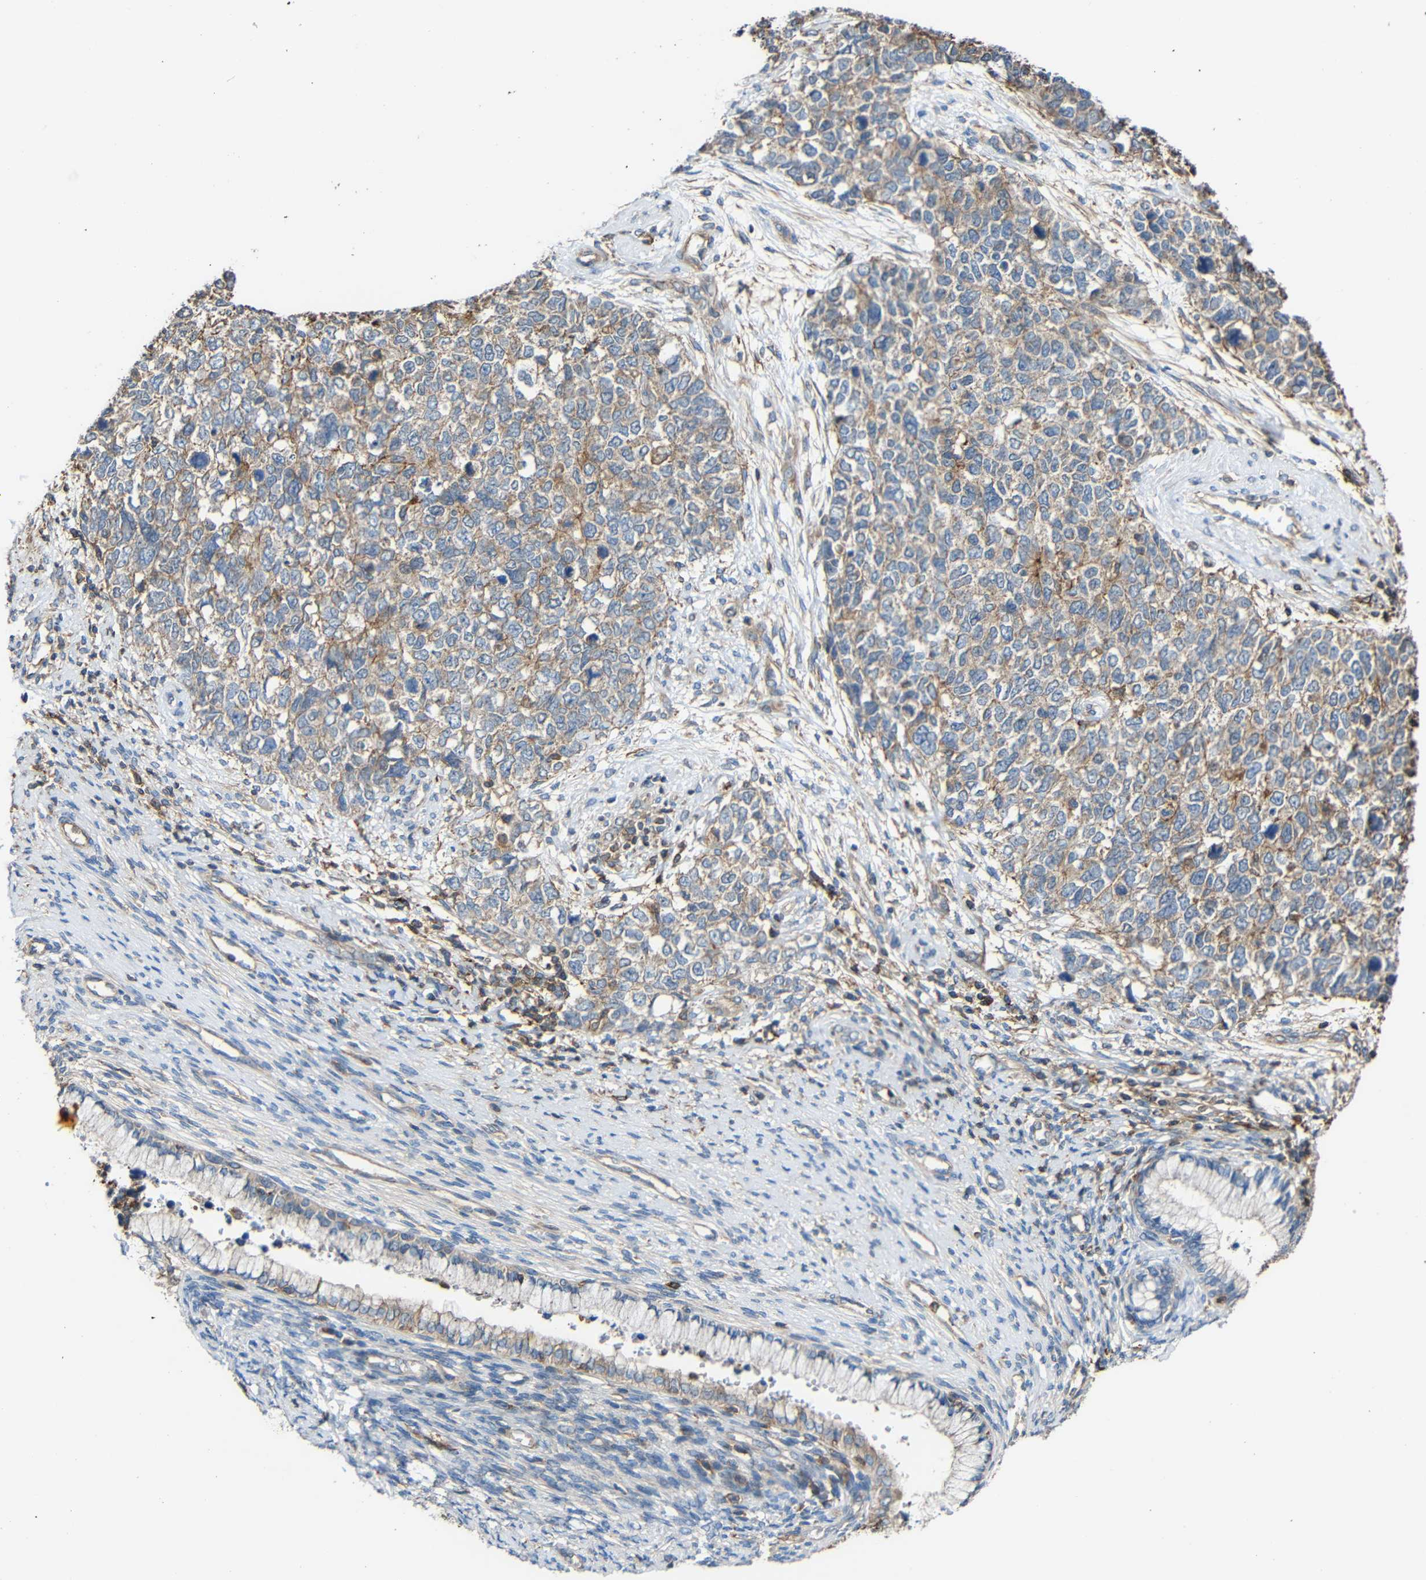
{"staining": {"intensity": "weak", "quantity": ">75%", "location": "cytoplasmic/membranous"}, "tissue": "cervical cancer", "cell_type": "Tumor cells", "image_type": "cancer", "snomed": [{"axis": "morphology", "description": "Squamous cell carcinoma, NOS"}, {"axis": "topography", "description": "Cervix"}], "caption": "This is a photomicrograph of immunohistochemistry (IHC) staining of cervical cancer, which shows weak staining in the cytoplasmic/membranous of tumor cells.", "gene": "RHOT2", "patient": {"sex": "female", "age": 63}}